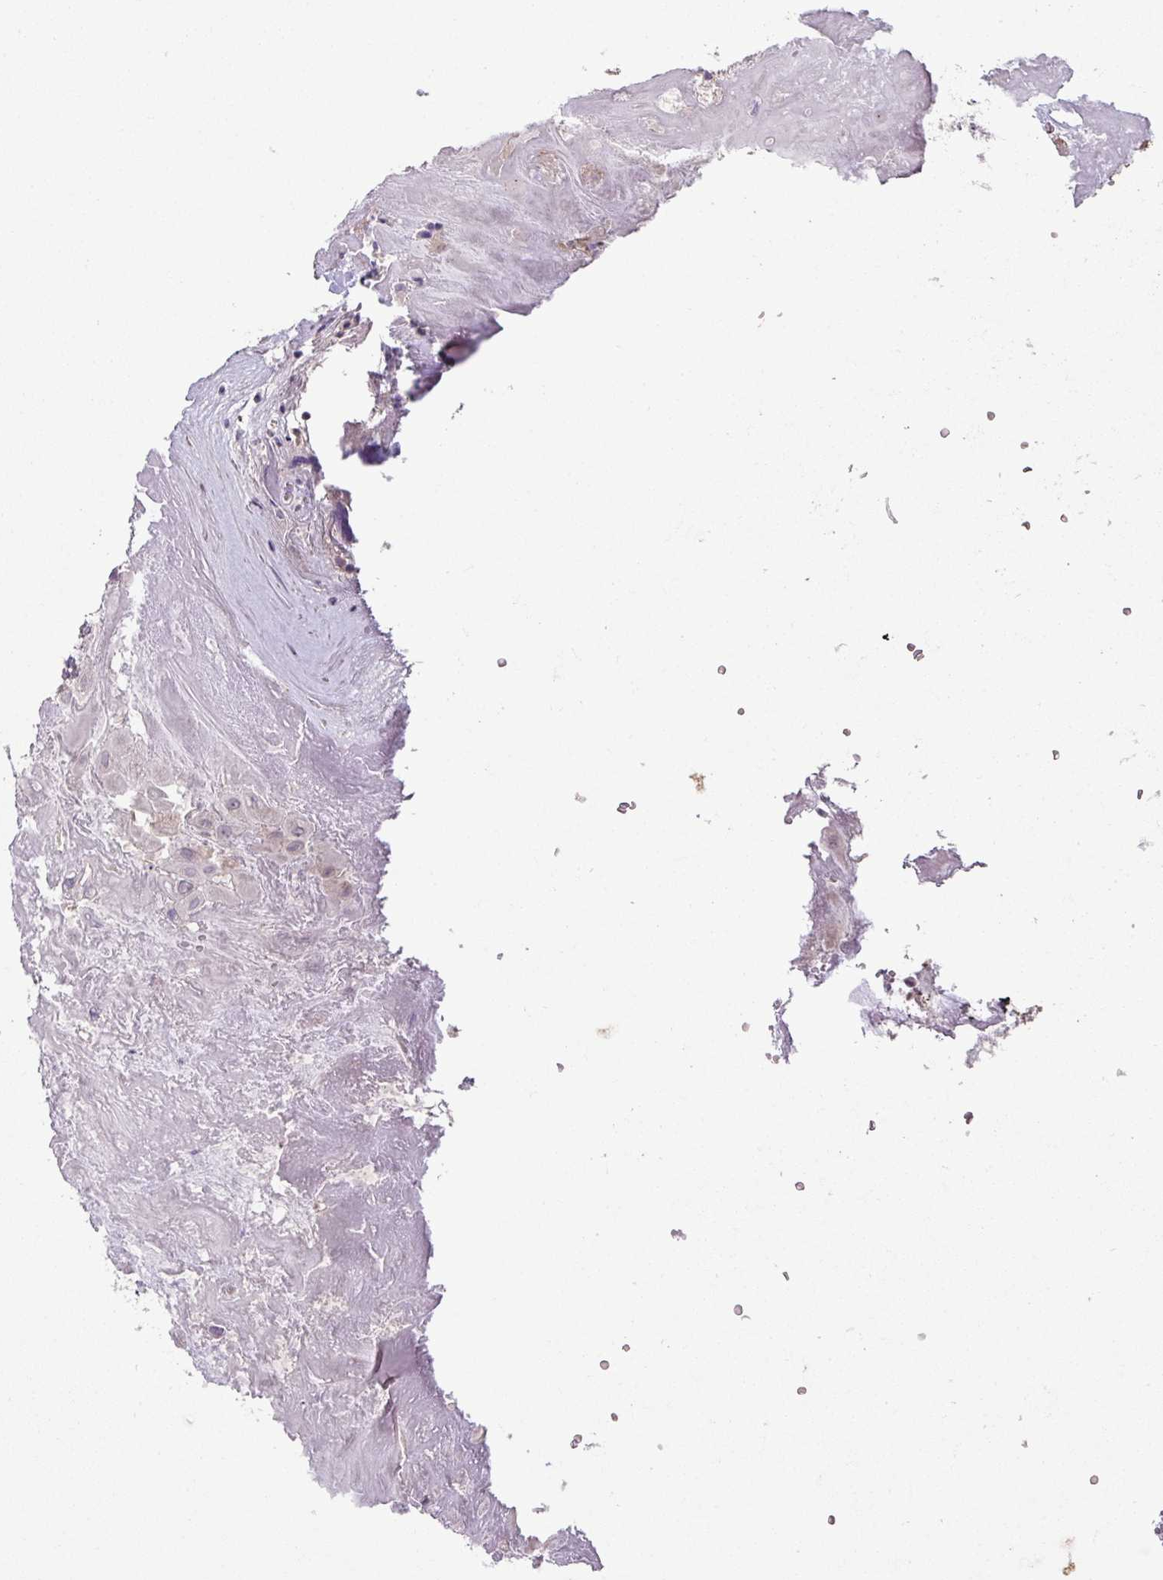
{"staining": {"intensity": "negative", "quantity": "none", "location": "none"}, "tissue": "placenta", "cell_type": "Decidual cells", "image_type": "normal", "snomed": [{"axis": "morphology", "description": "Normal tissue, NOS"}, {"axis": "topography", "description": "Placenta"}], "caption": "The histopathology image demonstrates no significant expression in decidual cells of placenta.", "gene": "PLEKHH3", "patient": {"sex": "female", "age": 32}}